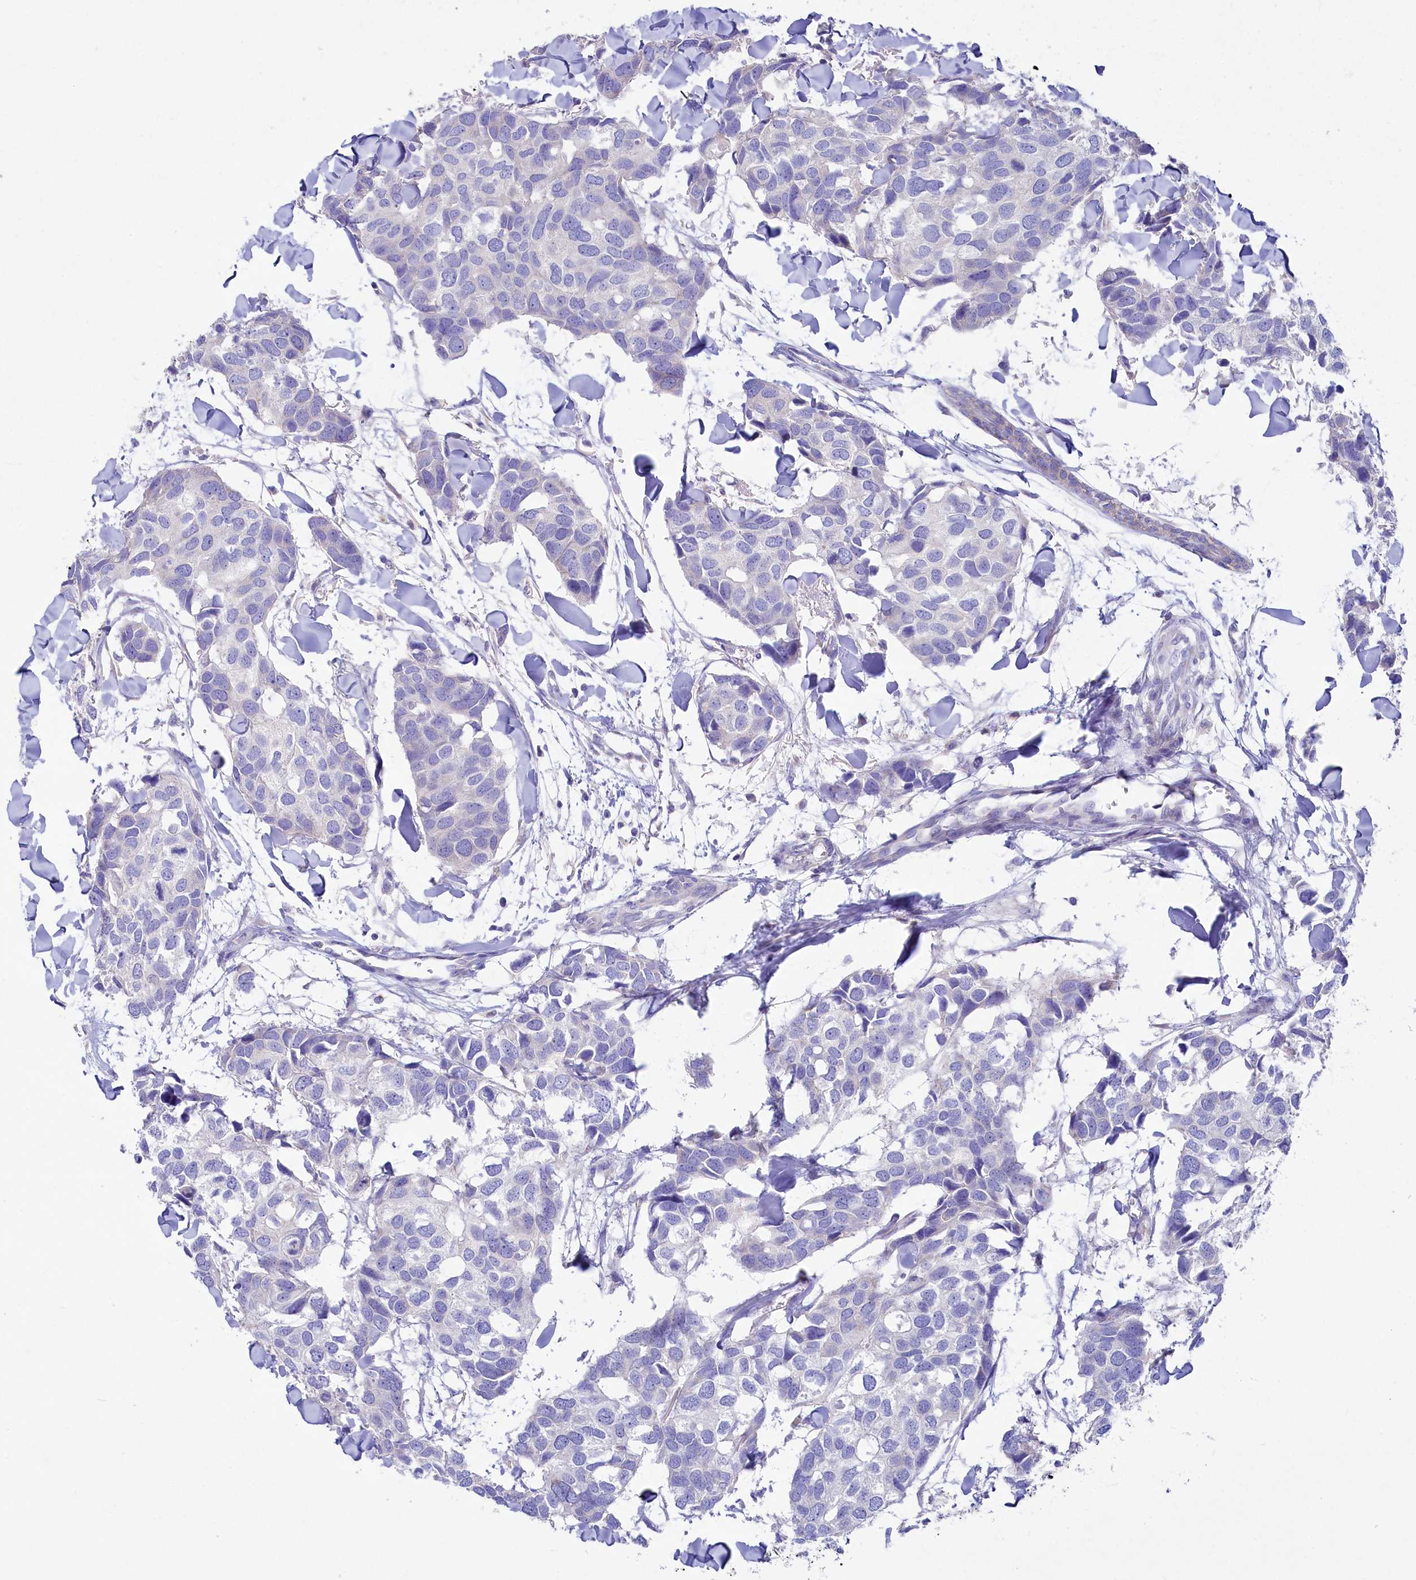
{"staining": {"intensity": "negative", "quantity": "none", "location": "none"}, "tissue": "breast cancer", "cell_type": "Tumor cells", "image_type": "cancer", "snomed": [{"axis": "morphology", "description": "Duct carcinoma"}, {"axis": "topography", "description": "Breast"}], "caption": "Protein analysis of breast cancer reveals no significant positivity in tumor cells. The staining is performed using DAB (3,3'-diaminobenzidine) brown chromogen with nuclei counter-stained in using hematoxylin.", "gene": "VPS26B", "patient": {"sex": "female", "age": 83}}